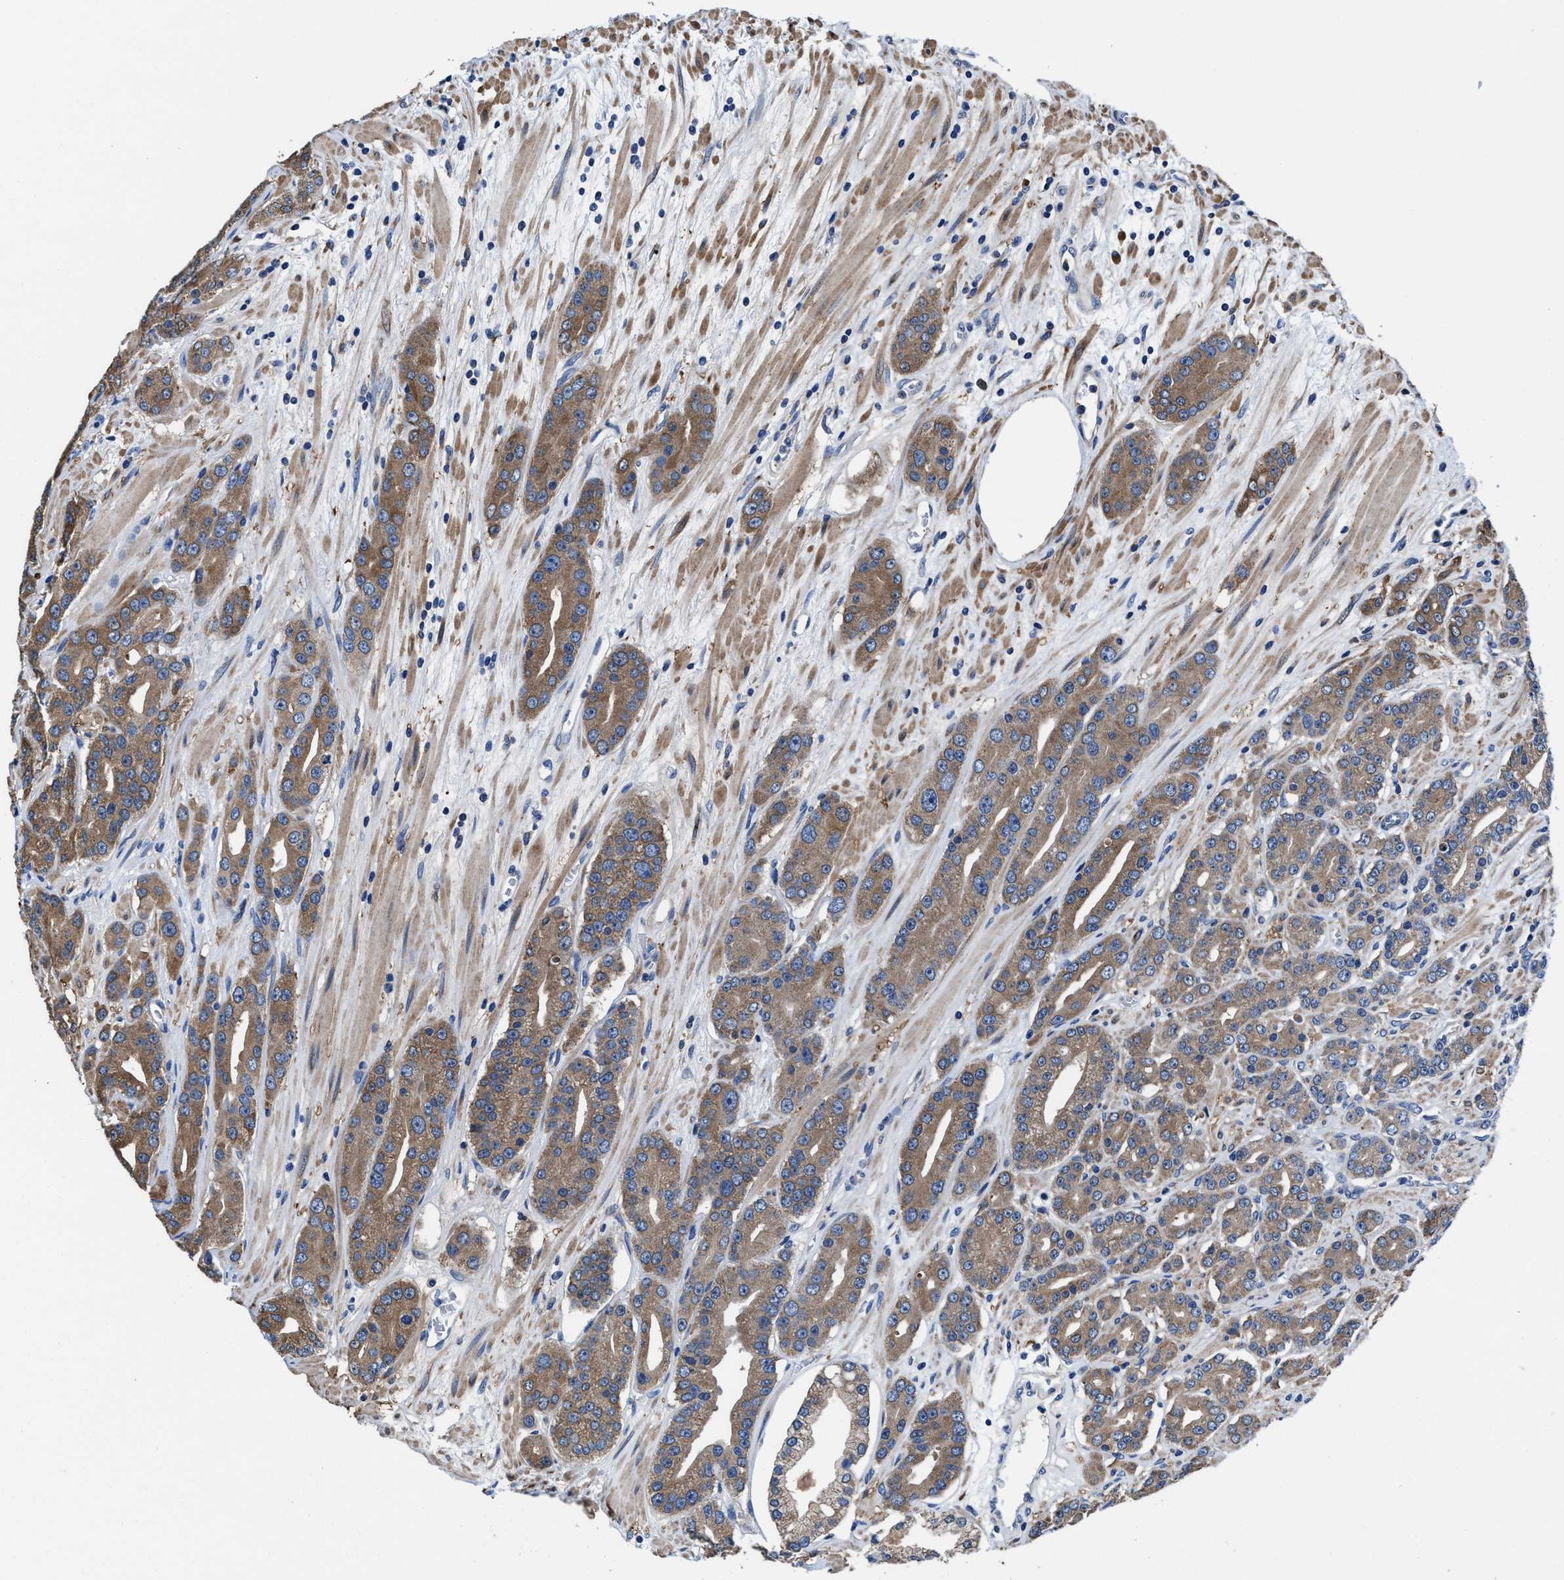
{"staining": {"intensity": "moderate", "quantity": "25%-75%", "location": "cytoplasmic/membranous"}, "tissue": "prostate cancer", "cell_type": "Tumor cells", "image_type": "cancer", "snomed": [{"axis": "morphology", "description": "Adenocarcinoma, High grade"}, {"axis": "topography", "description": "Prostate"}], "caption": "Immunohistochemical staining of high-grade adenocarcinoma (prostate) exhibits medium levels of moderate cytoplasmic/membranous positivity in approximately 25%-75% of tumor cells.", "gene": "TMEM30A", "patient": {"sex": "male", "age": 71}}